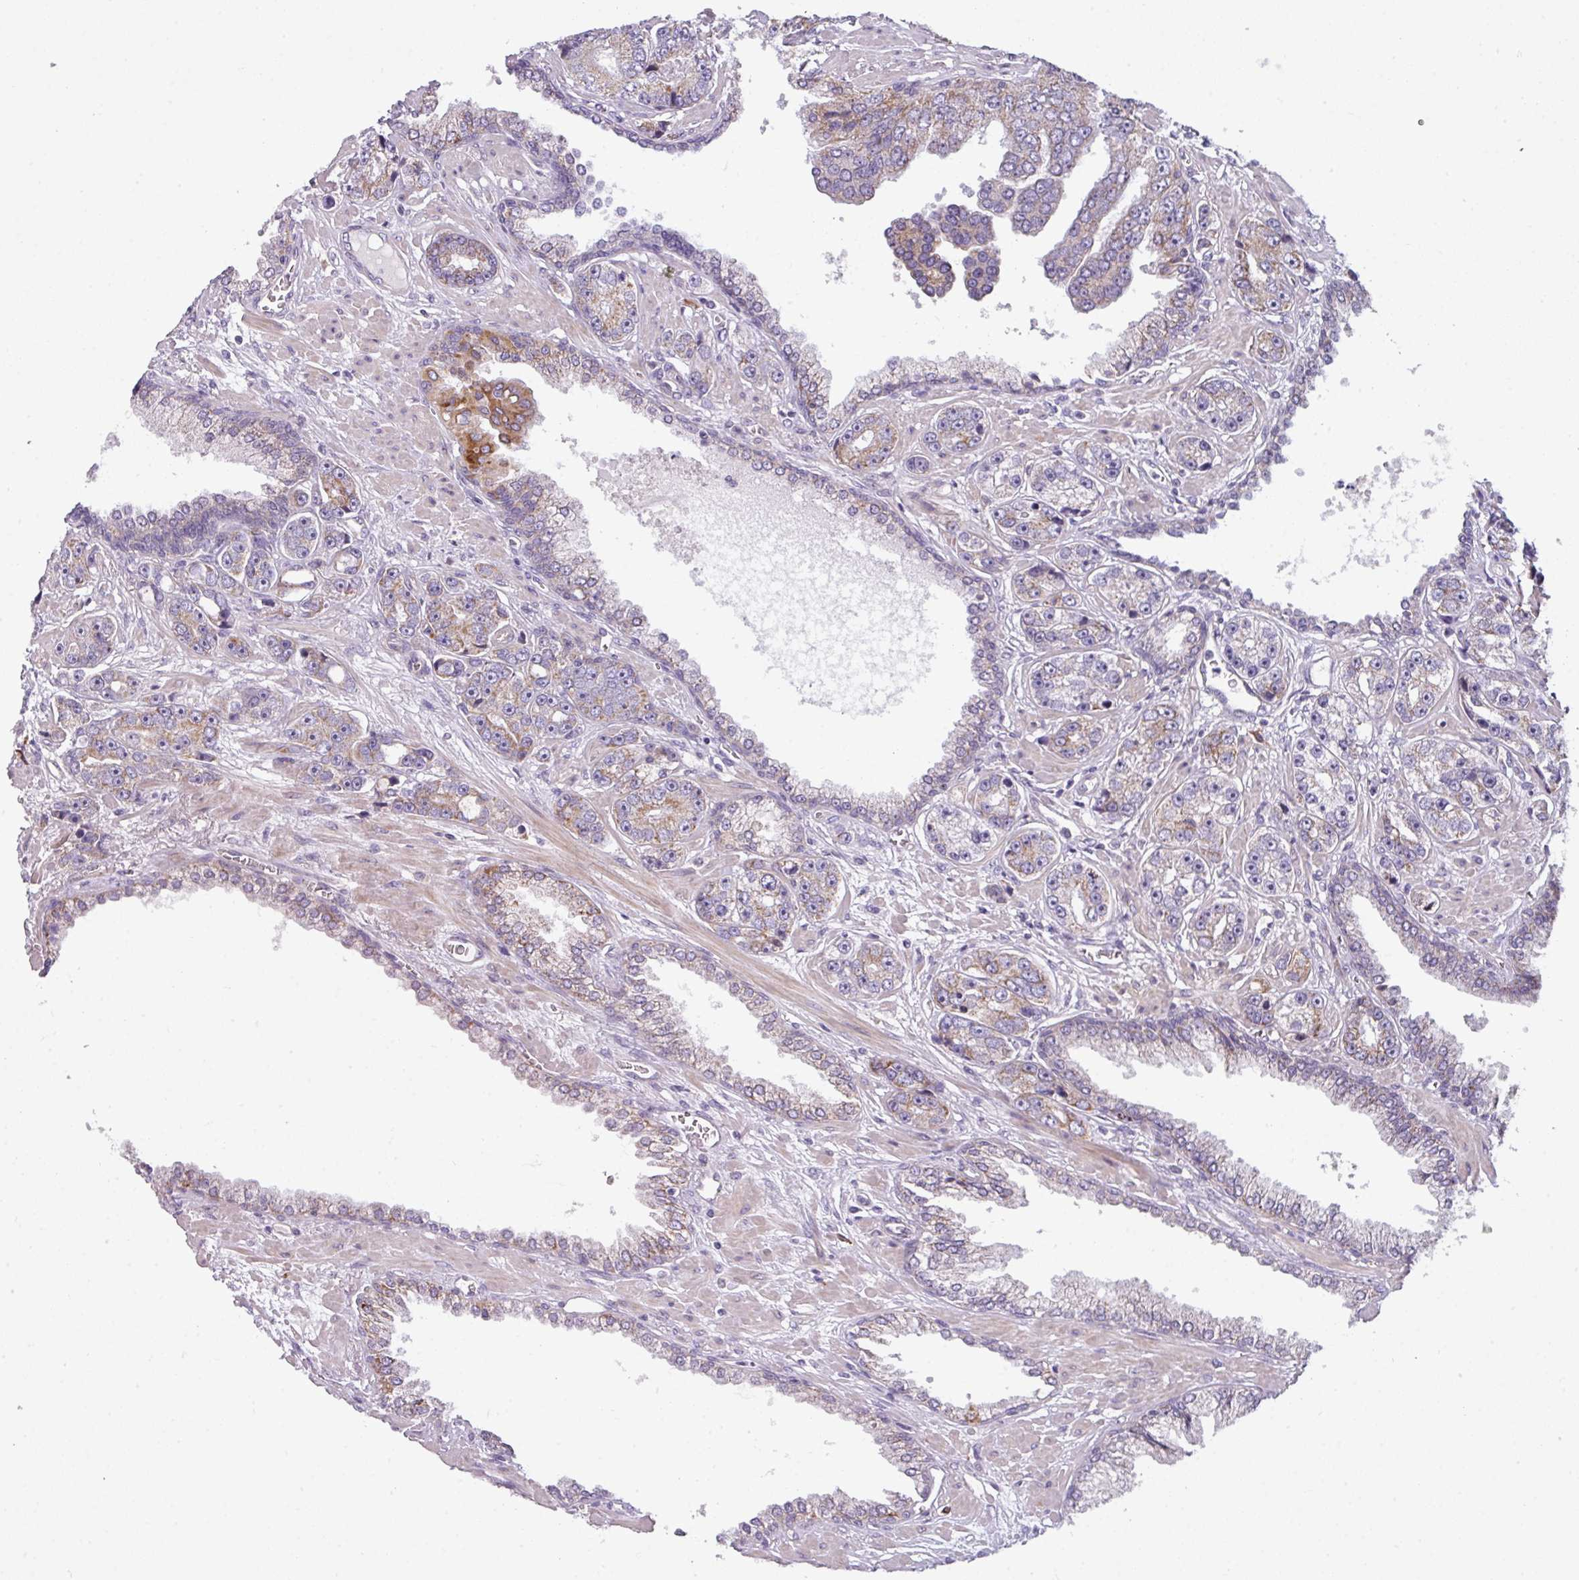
{"staining": {"intensity": "weak", "quantity": "<25%", "location": "cytoplasmic/membranous"}, "tissue": "prostate cancer", "cell_type": "Tumor cells", "image_type": "cancer", "snomed": [{"axis": "morphology", "description": "Adenocarcinoma, High grade"}, {"axis": "topography", "description": "Prostate"}], "caption": "DAB (3,3'-diaminobenzidine) immunohistochemical staining of human prostate cancer demonstrates no significant staining in tumor cells. Brightfield microscopy of immunohistochemistry stained with DAB (3,3'-diaminobenzidine) (brown) and hematoxylin (blue), captured at high magnification.", "gene": "C2orf68", "patient": {"sex": "male", "age": 71}}